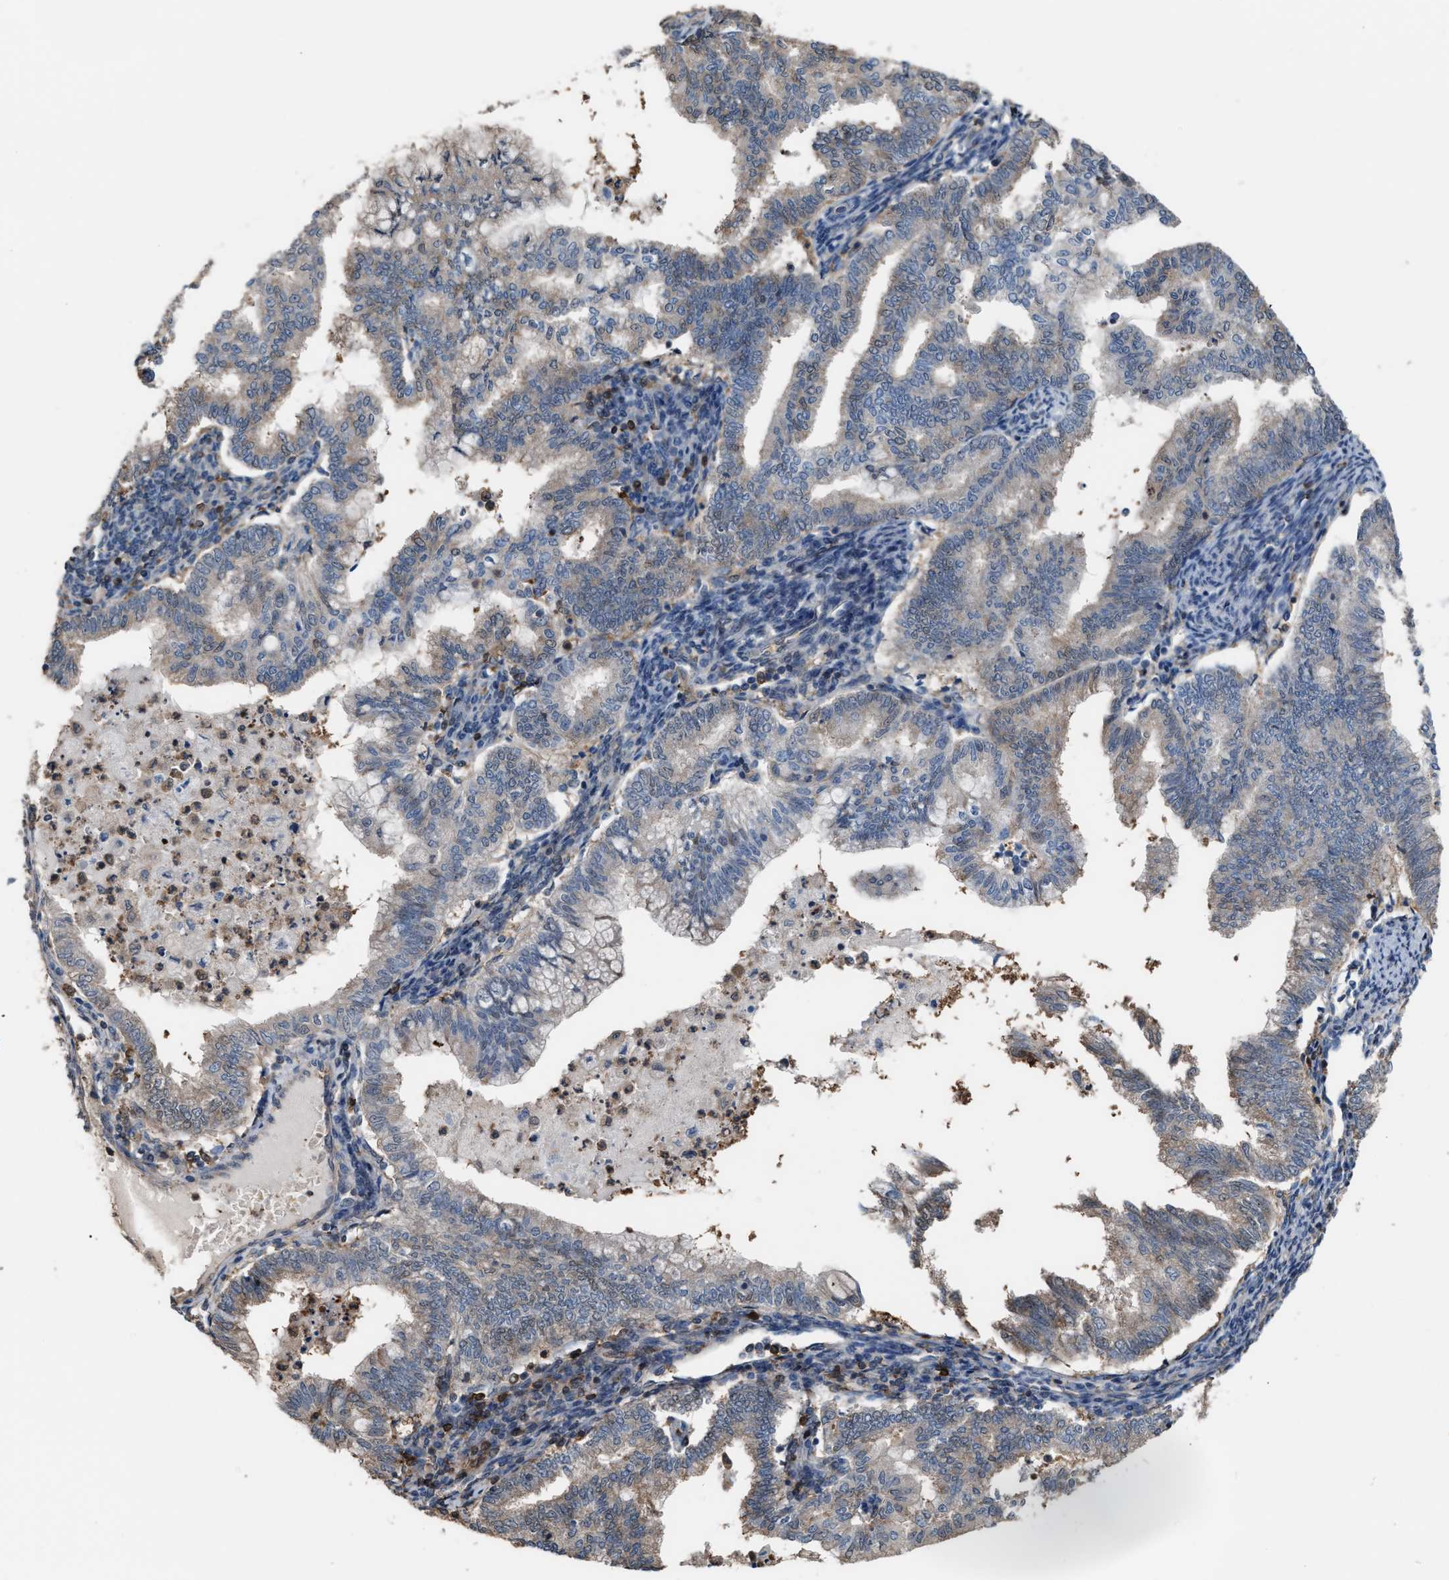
{"staining": {"intensity": "negative", "quantity": "none", "location": "none"}, "tissue": "endometrial cancer", "cell_type": "Tumor cells", "image_type": "cancer", "snomed": [{"axis": "morphology", "description": "Polyp, NOS"}, {"axis": "morphology", "description": "Adenocarcinoma, NOS"}, {"axis": "morphology", "description": "Adenoma, NOS"}, {"axis": "topography", "description": "Endometrium"}], "caption": "An image of human adenocarcinoma (endometrial) is negative for staining in tumor cells.", "gene": "MTPN", "patient": {"sex": "female", "age": 79}}